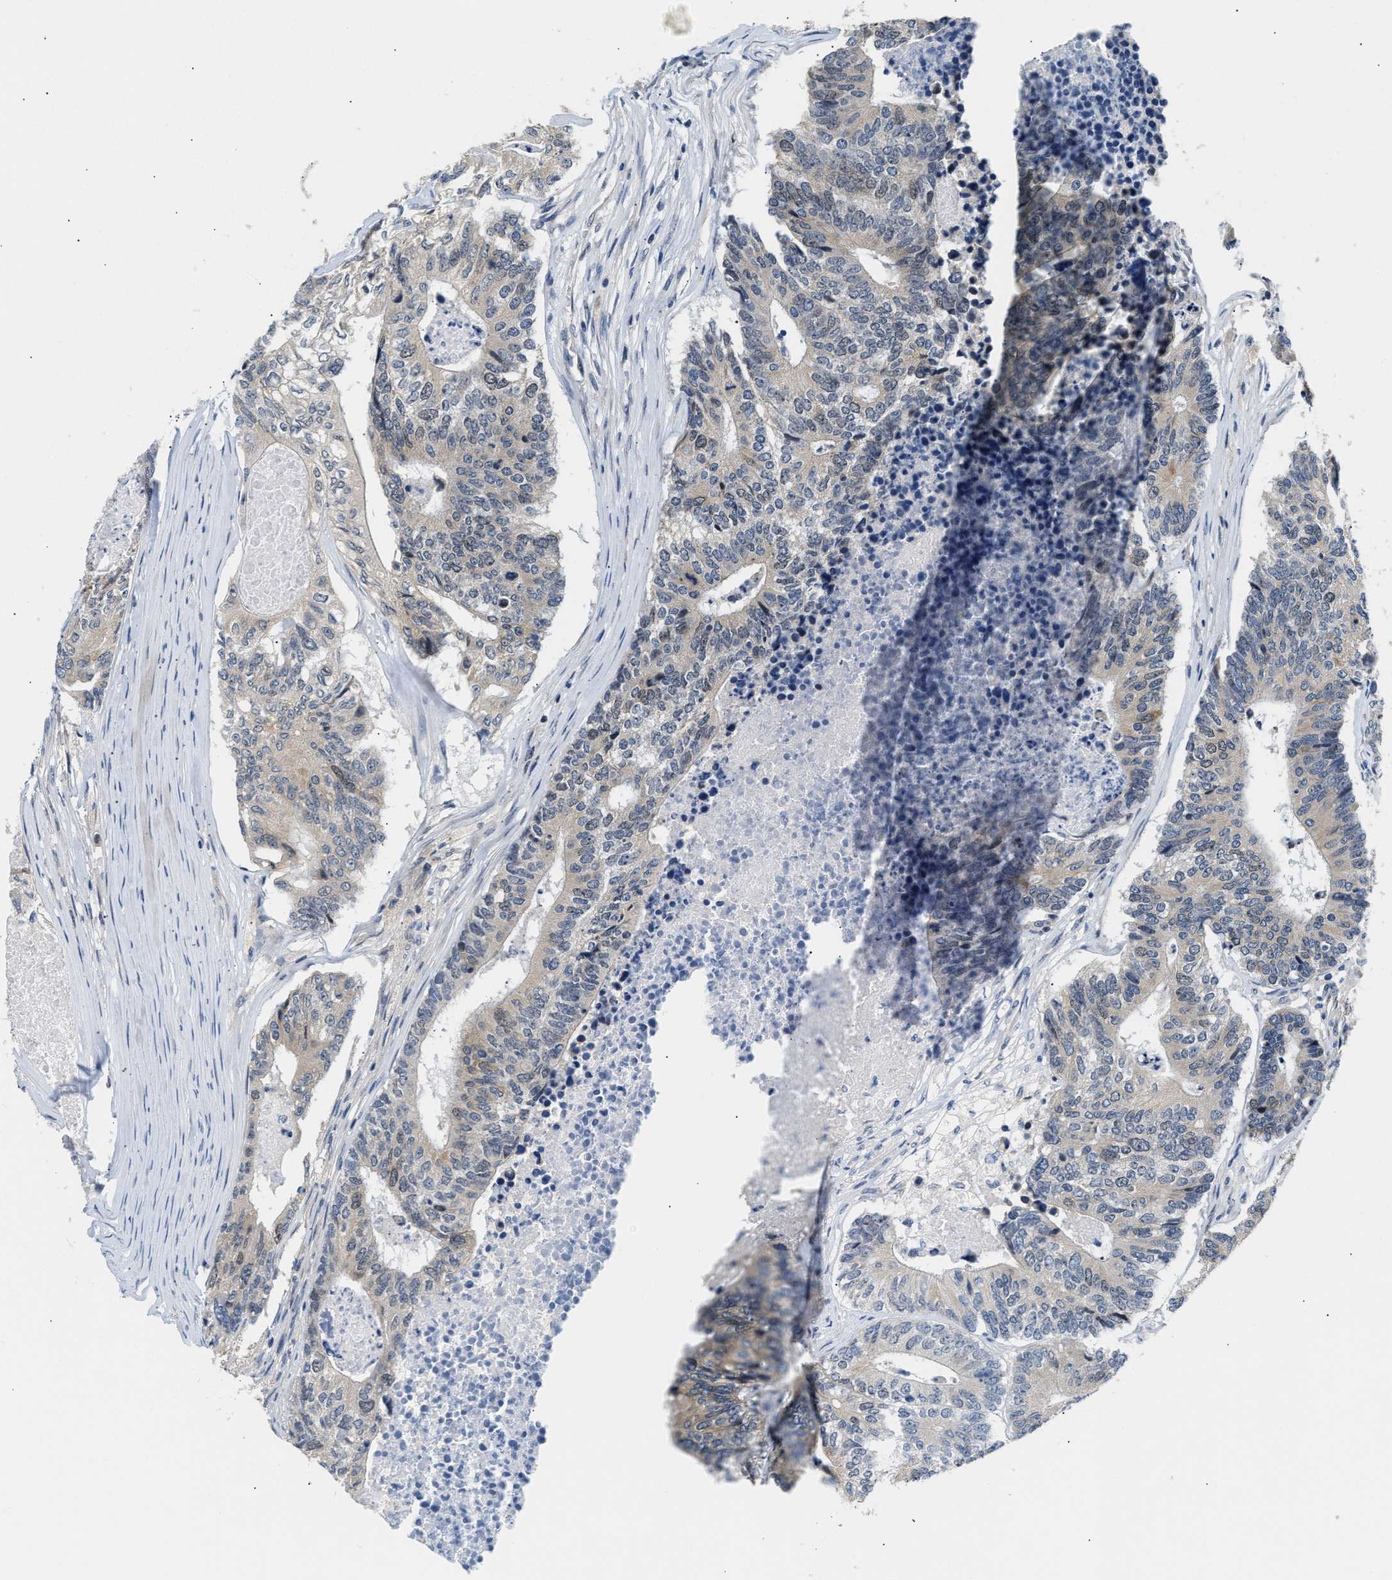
{"staining": {"intensity": "moderate", "quantity": "<25%", "location": "cytoplasmic/membranous"}, "tissue": "colorectal cancer", "cell_type": "Tumor cells", "image_type": "cancer", "snomed": [{"axis": "morphology", "description": "Adenocarcinoma, NOS"}, {"axis": "topography", "description": "Colon"}], "caption": "Immunohistochemical staining of human colorectal cancer (adenocarcinoma) reveals low levels of moderate cytoplasmic/membranous staining in about <25% of tumor cells.", "gene": "CLGN", "patient": {"sex": "female", "age": 67}}